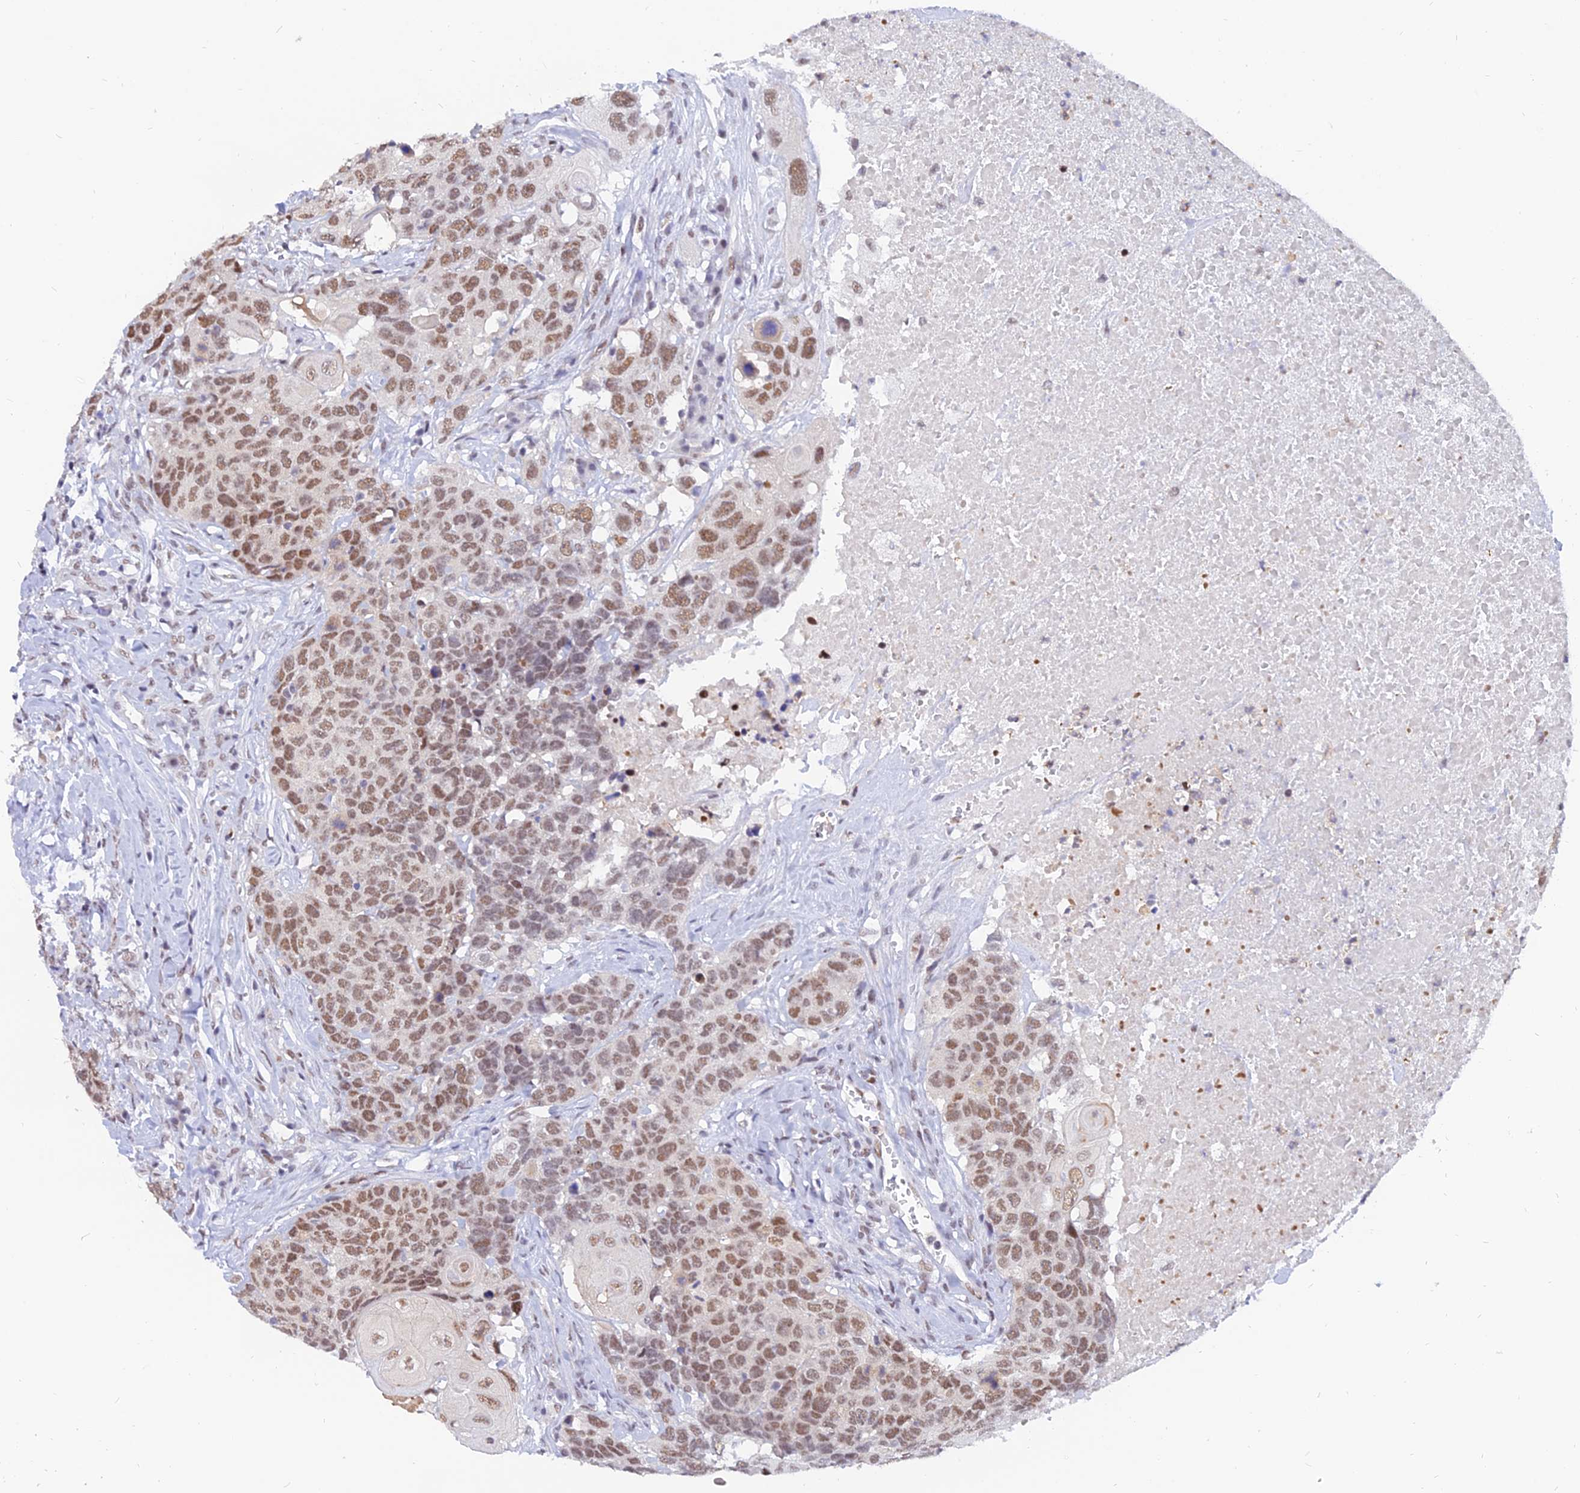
{"staining": {"intensity": "moderate", "quantity": ">75%", "location": "nuclear"}, "tissue": "head and neck cancer", "cell_type": "Tumor cells", "image_type": "cancer", "snomed": [{"axis": "morphology", "description": "Squamous cell carcinoma, NOS"}, {"axis": "topography", "description": "Head-Neck"}], "caption": "Immunohistochemical staining of human head and neck cancer demonstrates medium levels of moderate nuclear expression in approximately >75% of tumor cells.", "gene": "DPY30", "patient": {"sex": "male", "age": 66}}